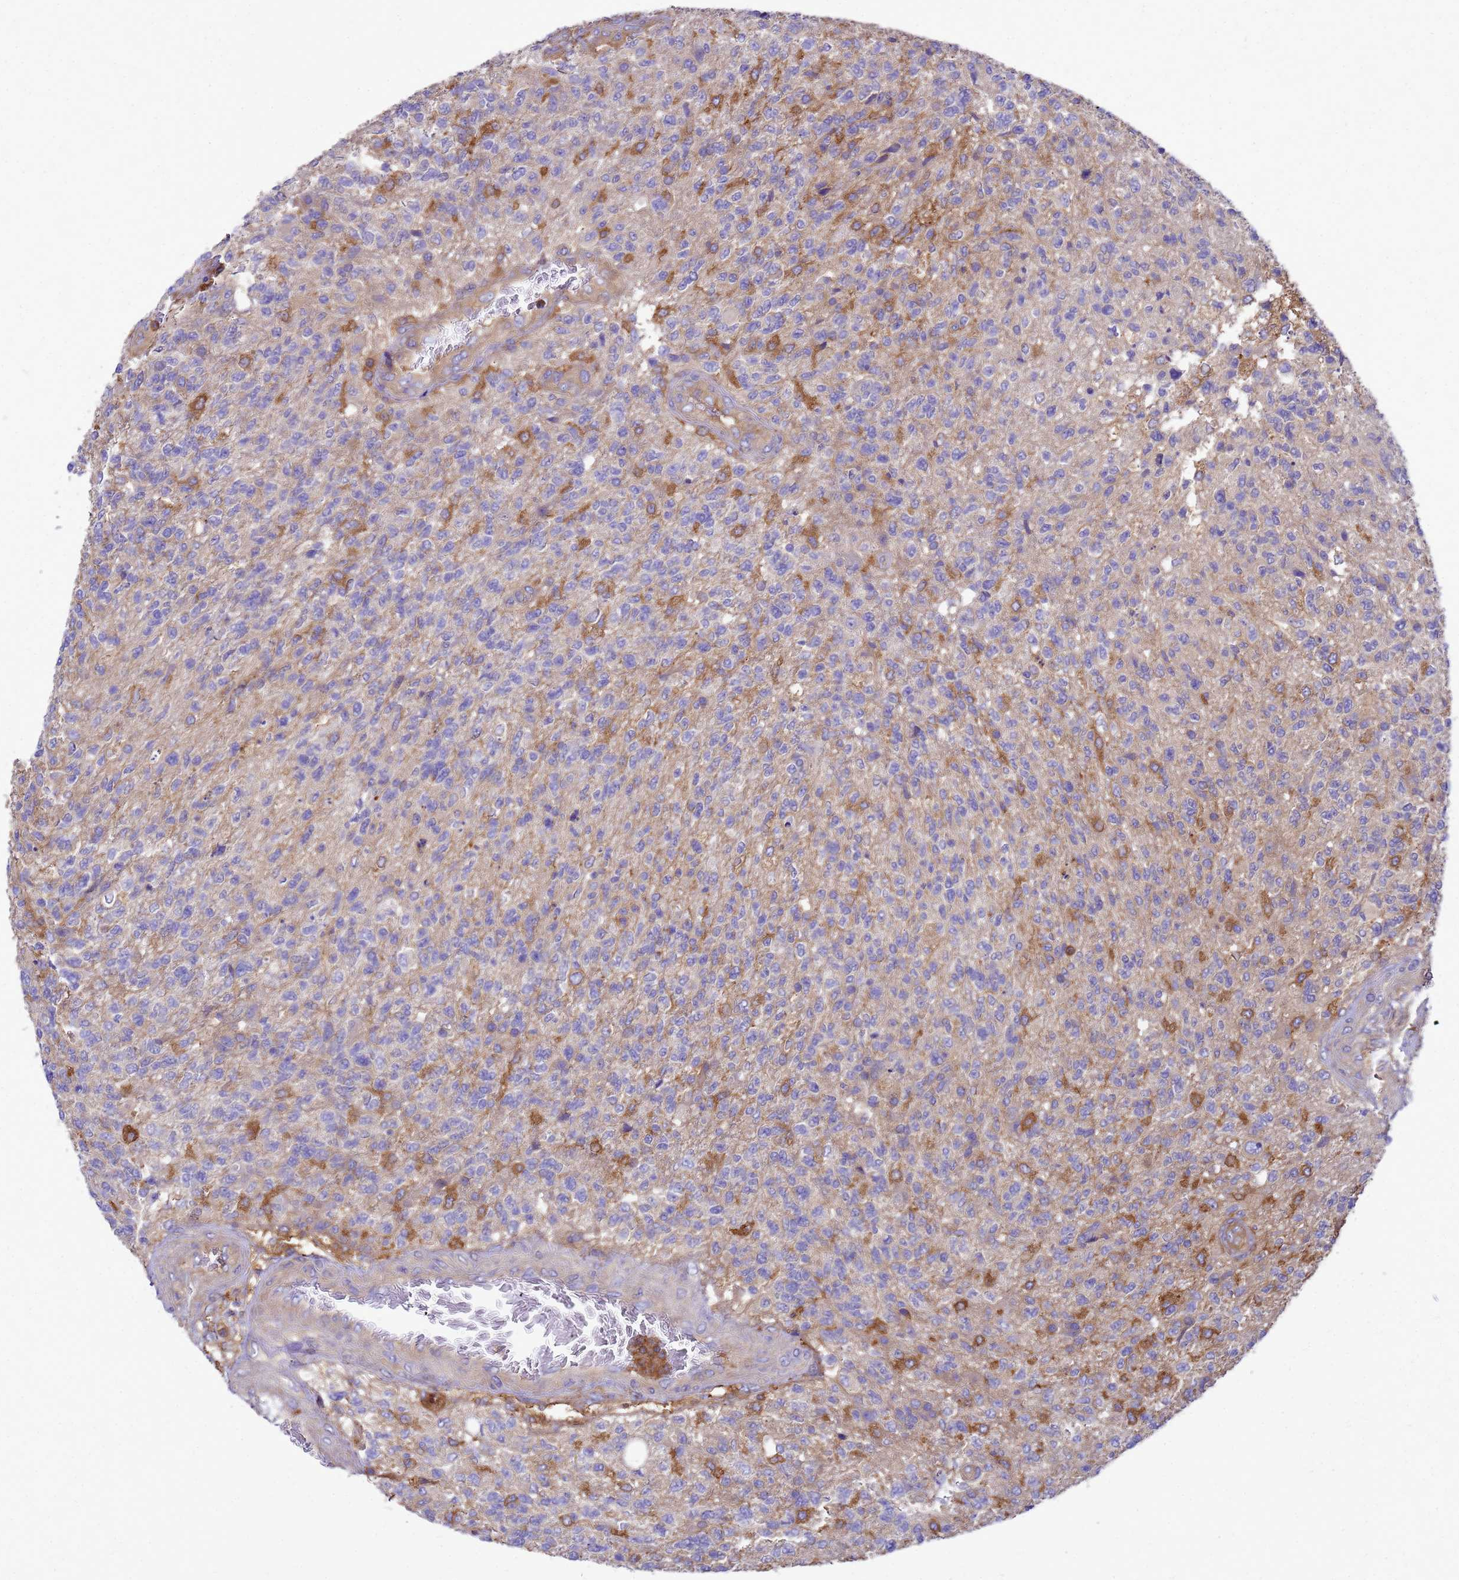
{"staining": {"intensity": "moderate", "quantity": "<25%", "location": "cytoplasmic/membranous"}, "tissue": "glioma", "cell_type": "Tumor cells", "image_type": "cancer", "snomed": [{"axis": "morphology", "description": "Glioma, malignant, High grade"}, {"axis": "topography", "description": "Brain"}], "caption": "DAB (3,3'-diaminobenzidine) immunohistochemical staining of human glioma displays moderate cytoplasmic/membranous protein staining in about <25% of tumor cells. The protein of interest is stained brown, and the nuclei are stained in blue (DAB (3,3'-diaminobenzidine) IHC with brightfield microscopy, high magnification).", "gene": "ZNF235", "patient": {"sex": "male", "age": 56}}